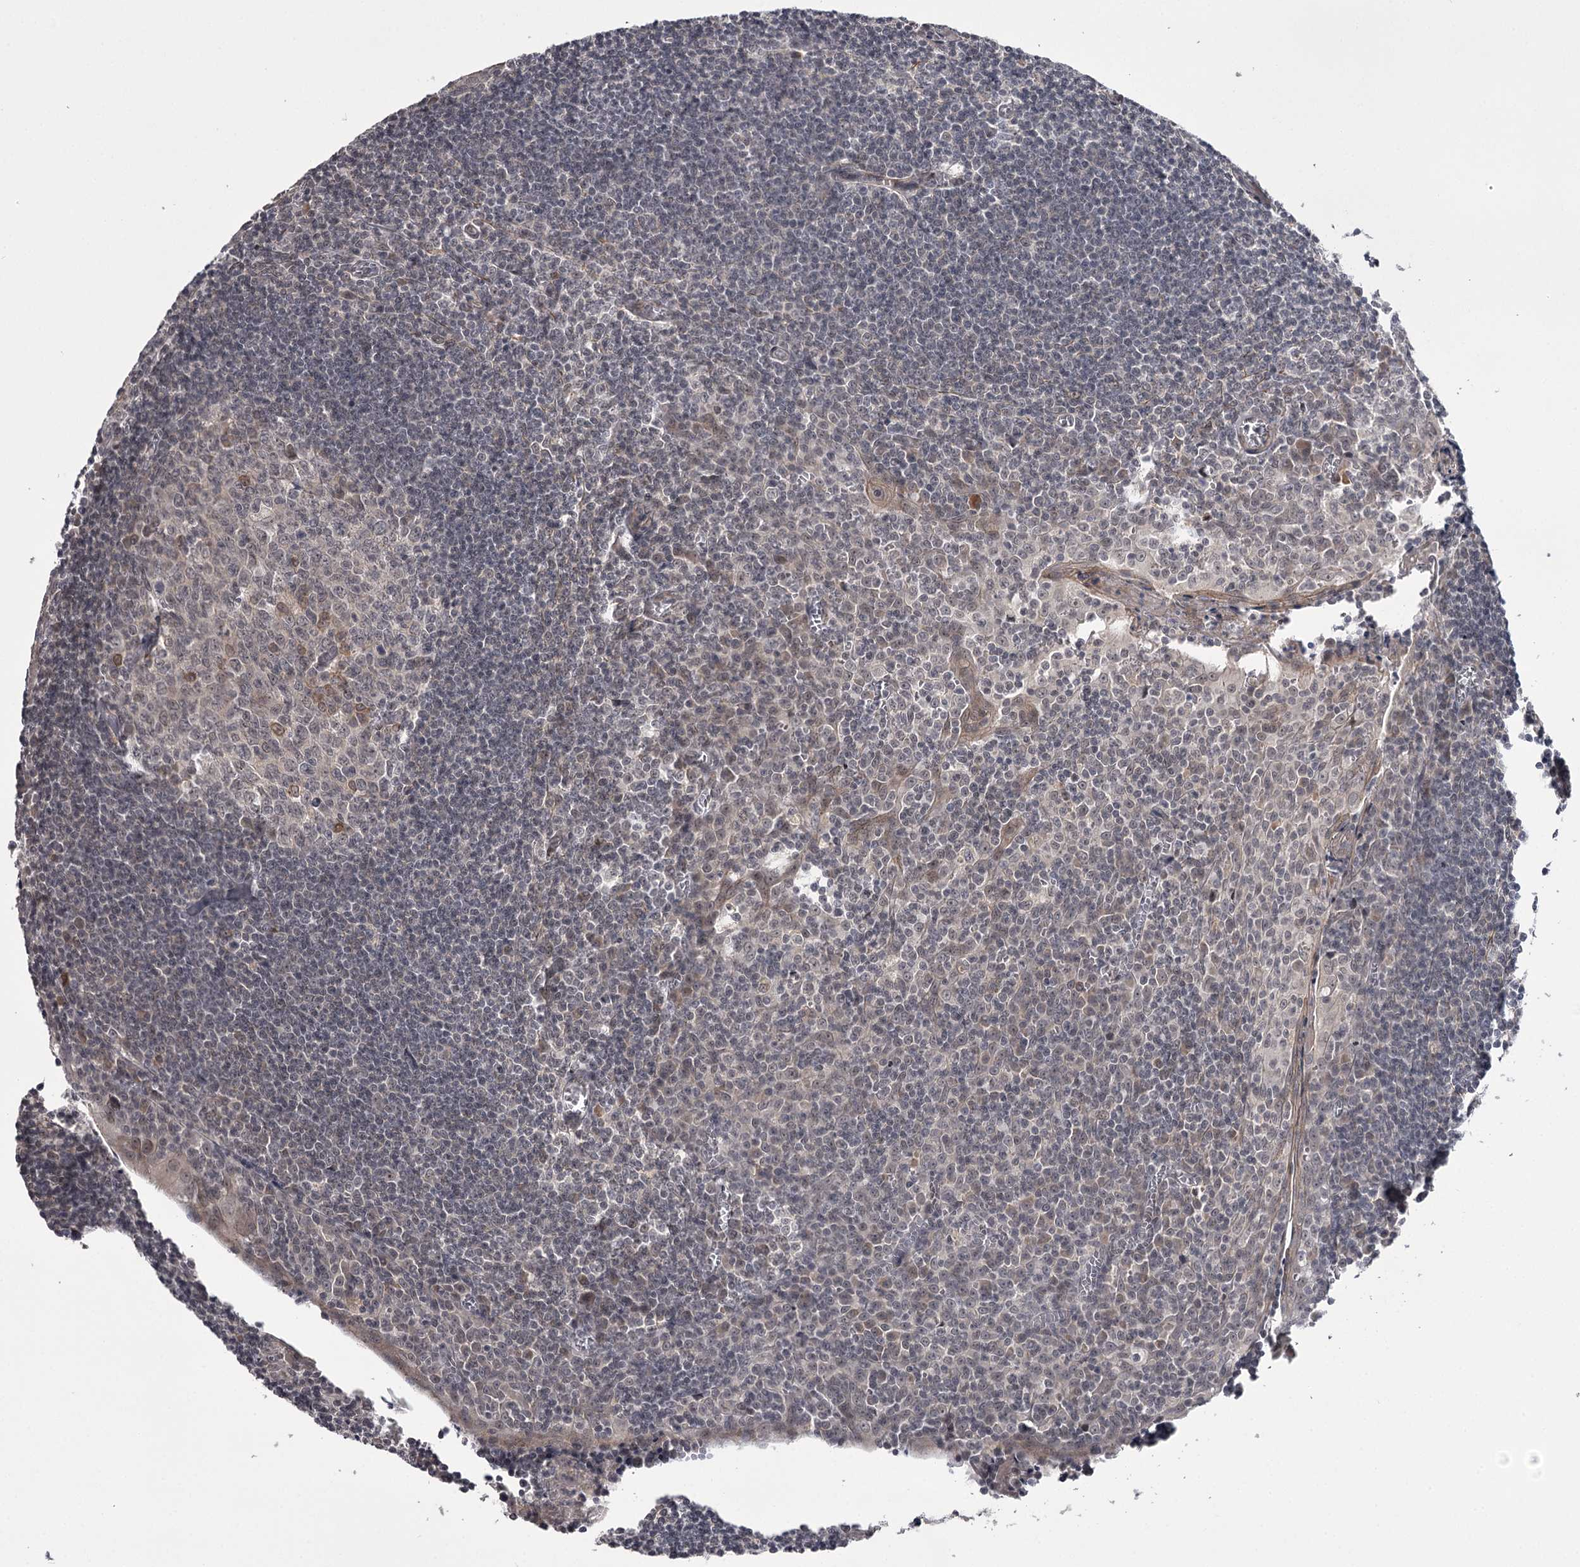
{"staining": {"intensity": "weak", "quantity": "<25%", "location": "nuclear"}, "tissue": "tonsil", "cell_type": "Germinal center cells", "image_type": "normal", "snomed": [{"axis": "morphology", "description": "Normal tissue, NOS"}, {"axis": "topography", "description": "Tonsil"}], "caption": "An IHC image of benign tonsil is shown. There is no staining in germinal center cells of tonsil. The staining is performed using DAB (3,3'-diaminobenzidine) brown chromogen with nuclei counter-stained in using hematoxylin.", "gene": "CWF19L2", "patient": {"sex": "male", "age": 27}}